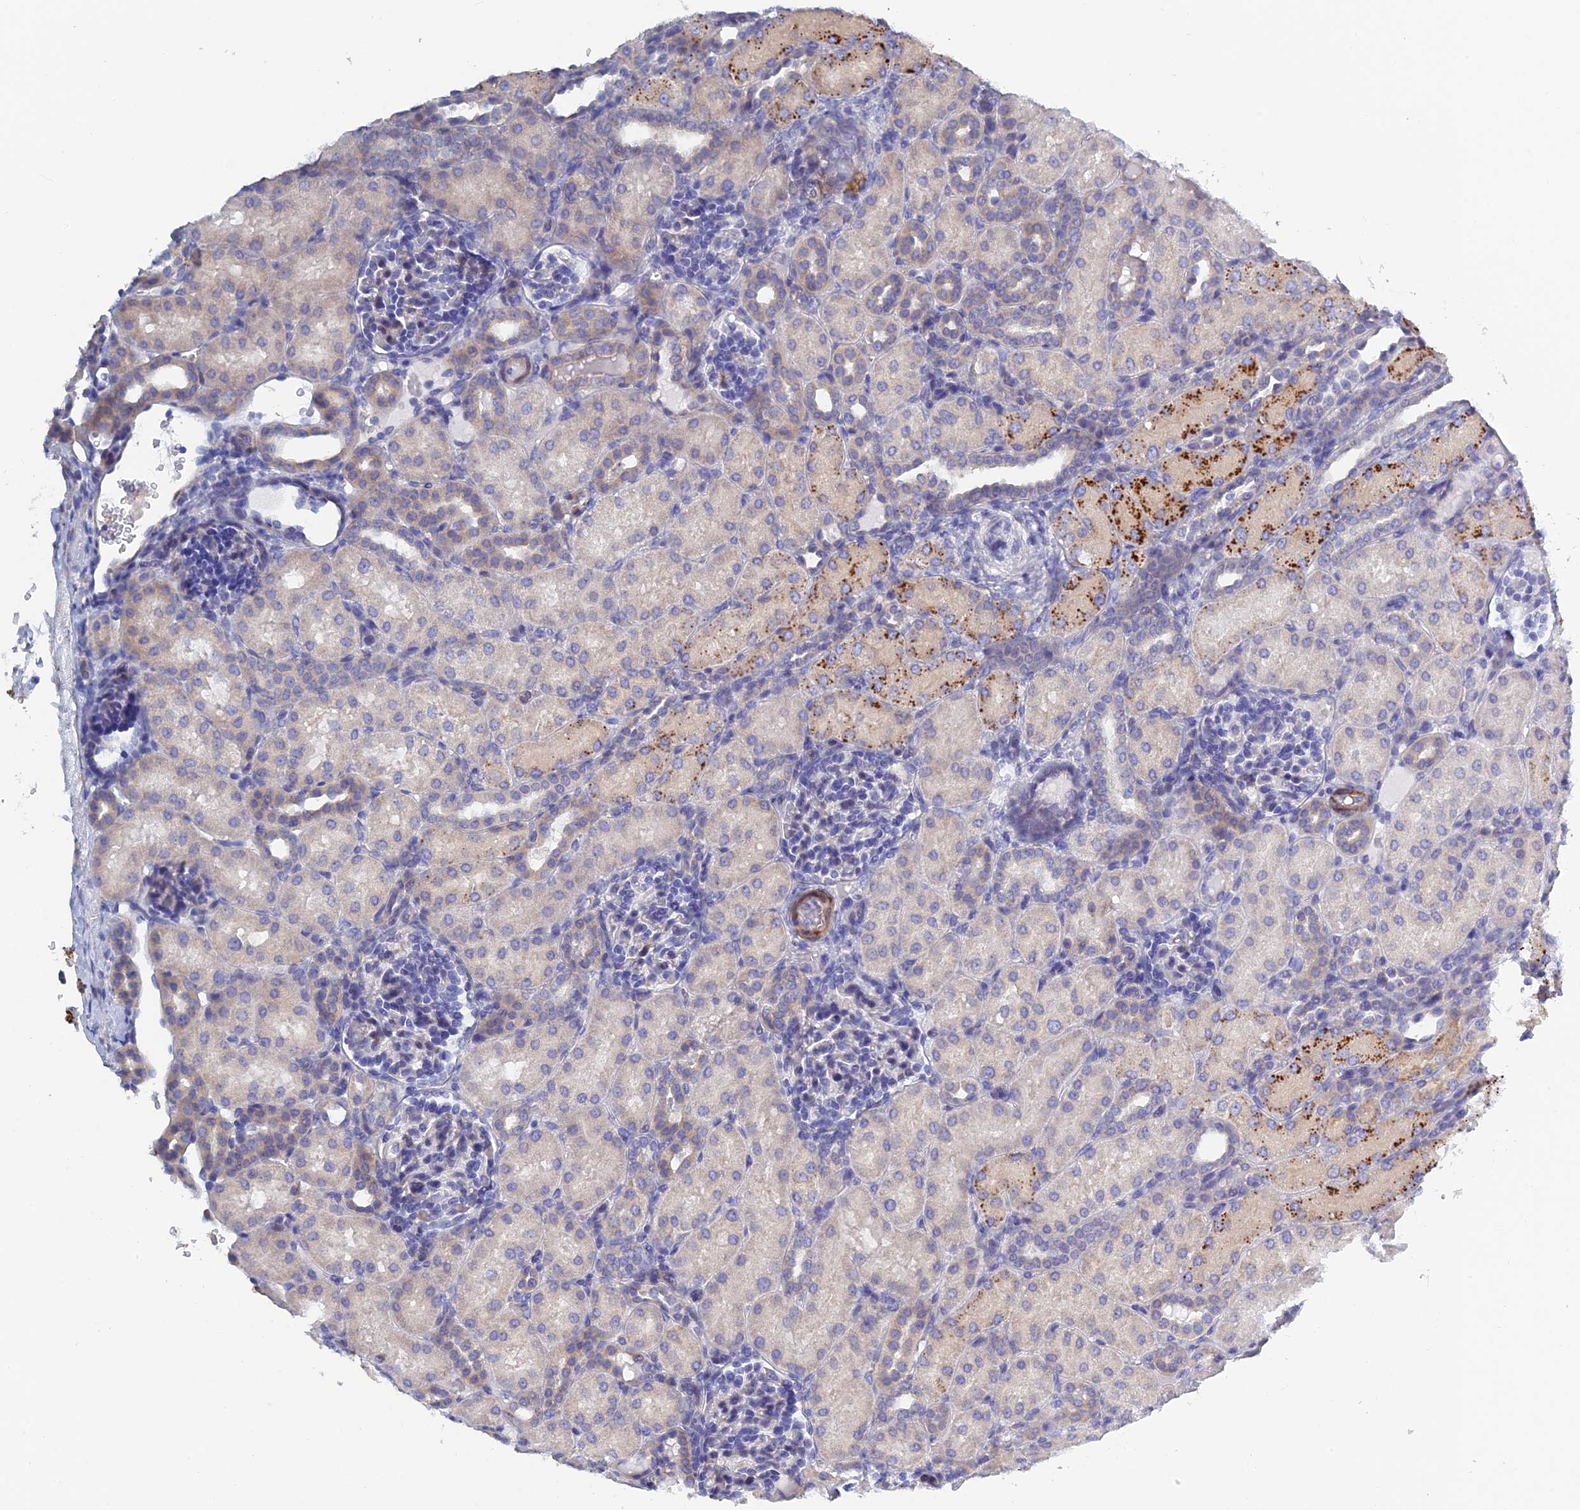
{"staining": {"intensity": "negative", "quantity": "none", "location": "none"}, "tissue": "kidney", "cell_type": "Cells in glomeruli", "image_type": "normal", "snomed": [{"axis": "morphology", "description": "Normal tissue, NOS"}, {"axis": "topography", "description": "Kidney"}], "caption": "Cells in glomeruli show no significant protein staining in unremarkable kidney.", "gene": "PCDHA8", "patient": {"sex": "male", "age": 1}}